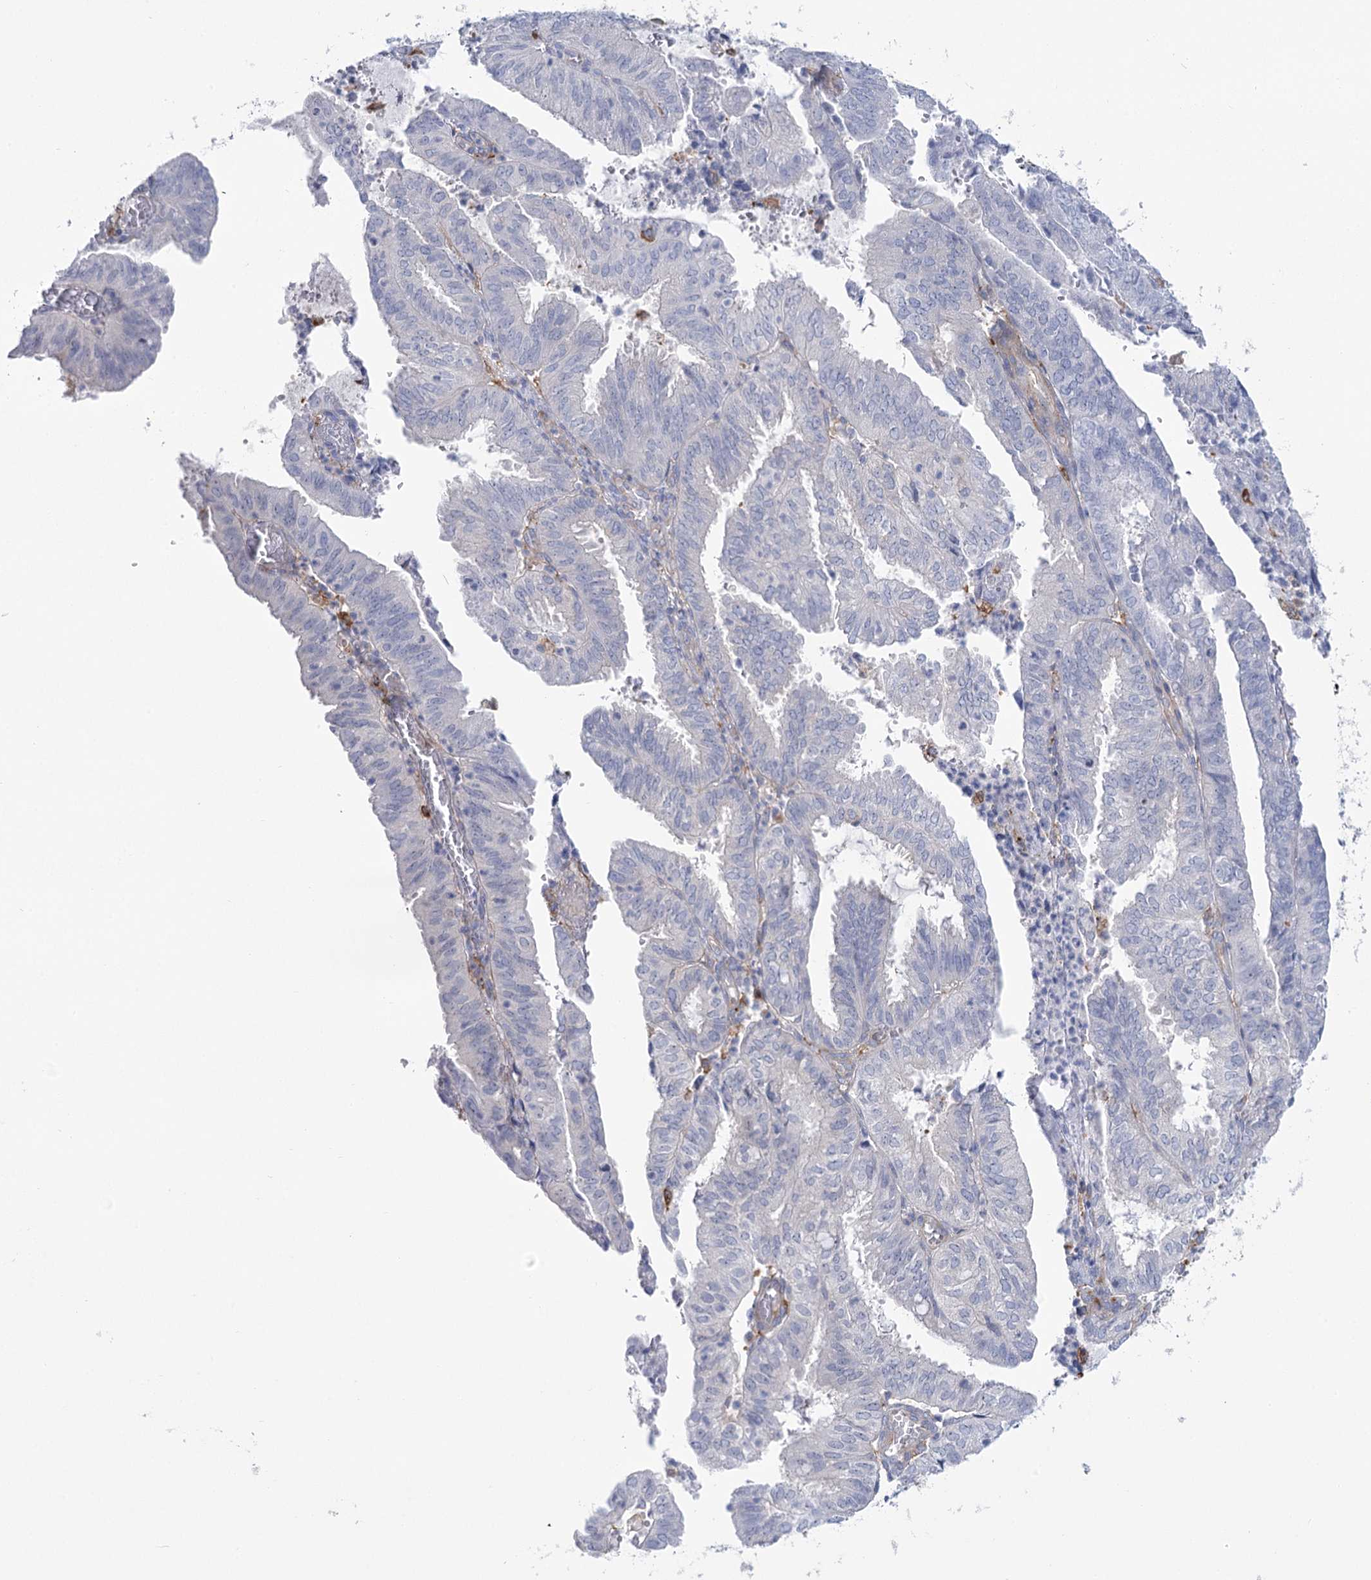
{"staining": {"intensity": "negative", "quantity": "none", "location": "none"}, "tissue": "endometrial cancer", "cell_type": "Tumor cells", "image_type": "cancer", "snomed": [{"axis": "morphology", "description": "Adenocarcinoma, NOS"}, {"axis": "topography", "description": "Uterus"}], "caption": "Micrograph shows no protein positivity in tumor cells of endometrial adenocarcinoma tissue. The staining was performed using DAB to visualize the protein expression in brown, while the nuclei were stained in blue with hematoxylin (Magnification: 20x).", "gene": "CCDC88A", "patient": {"sex": "female", "age": 60}}